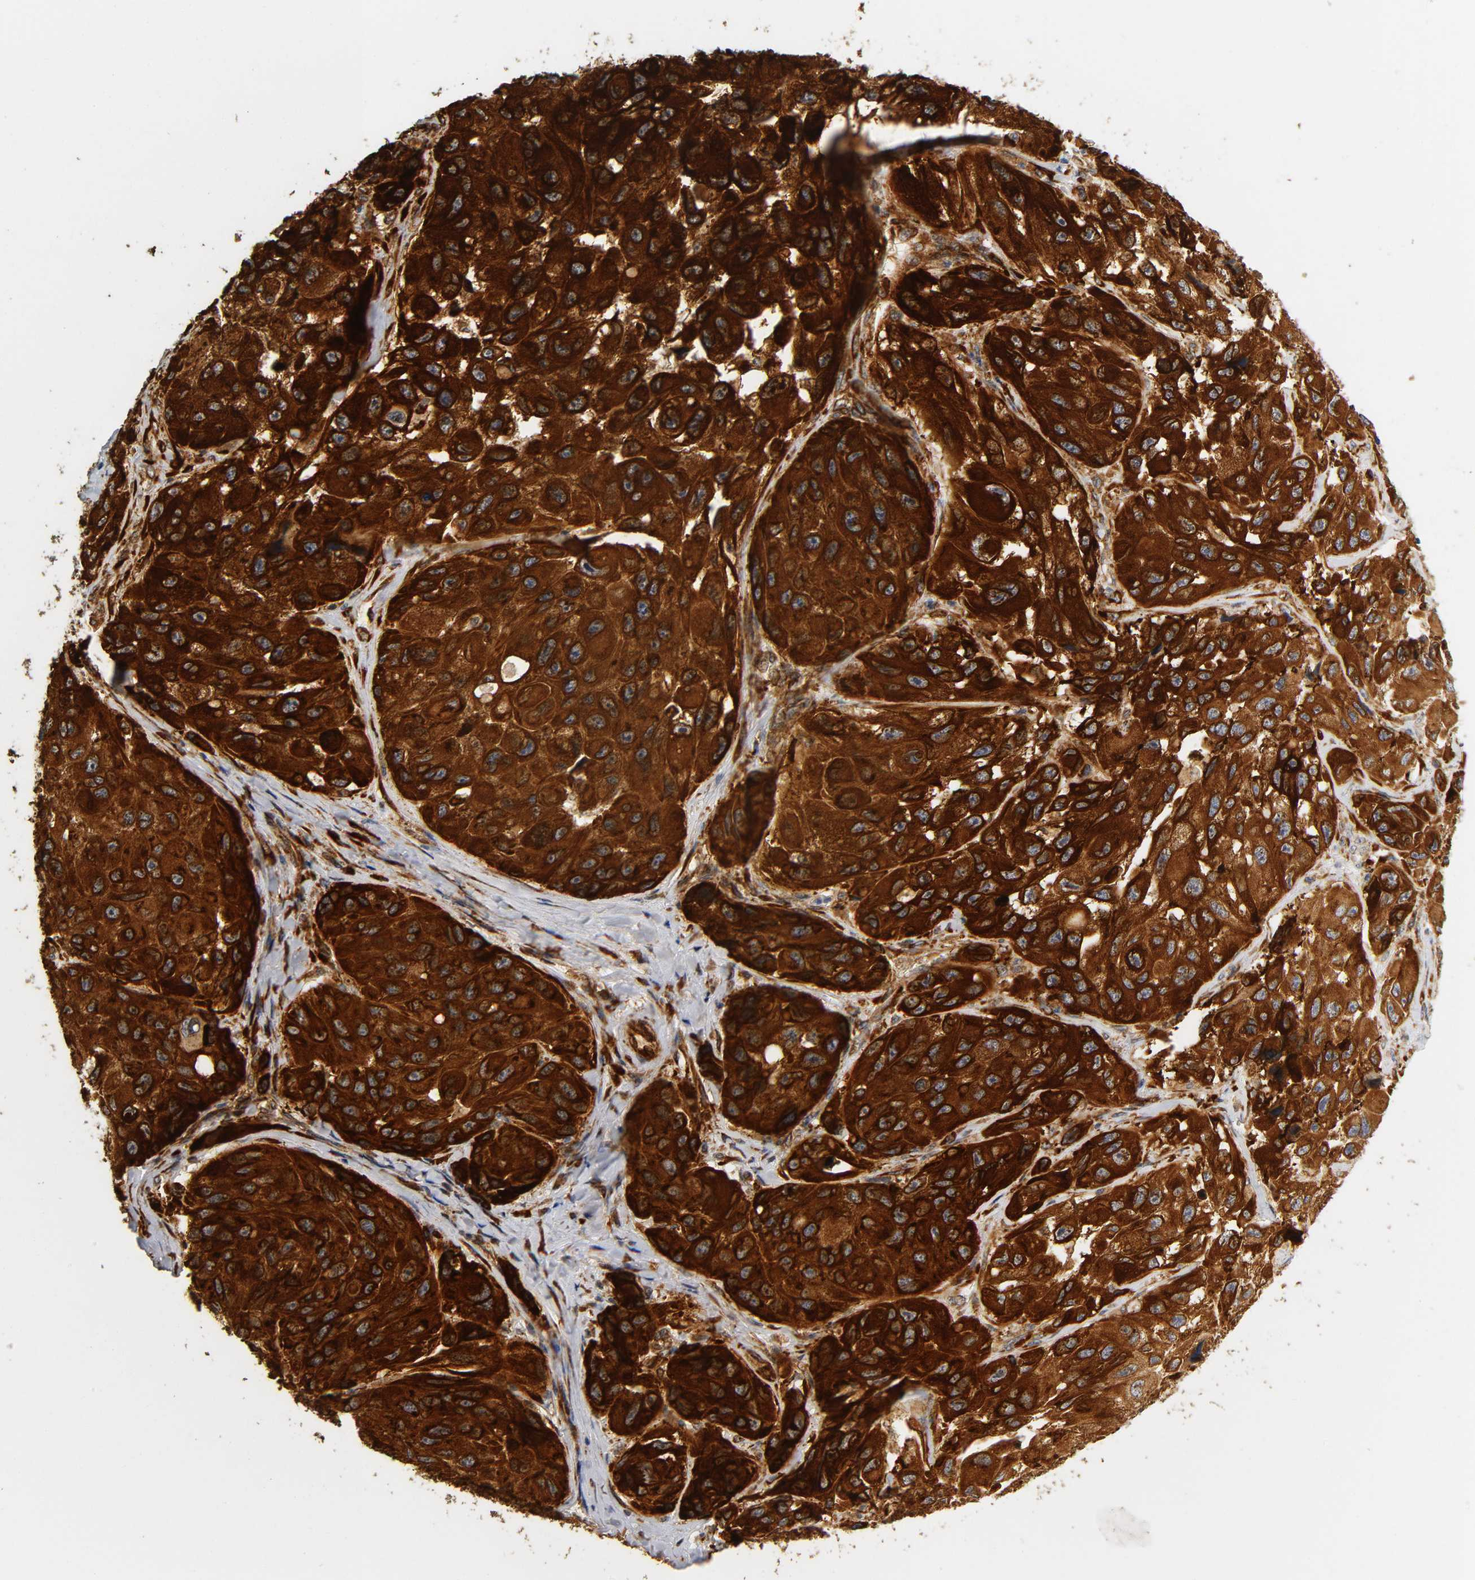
{"staining": {"intensity": "strong", "quantity": ">75%", "location": "cytoplasmic/membranous"}, "tissue": "melanoma", "cell_type": "Tumor cells", "image_type": "cancer", "snomed": [{"axis": "morphology", "description": "Malignant melanoma, NOS"}, {"axis": "topography", "description": "Skin"}], "caption": "Melanoma stained with DAB immunohistochemistry (IHC) reveals high levels of strong cytoplasmic/membranous positivity in about >75% of tumor cells. Nuclei are stained in blue.", "gene": "SOS2", "patient": {"sex": "female", "age": 73}}